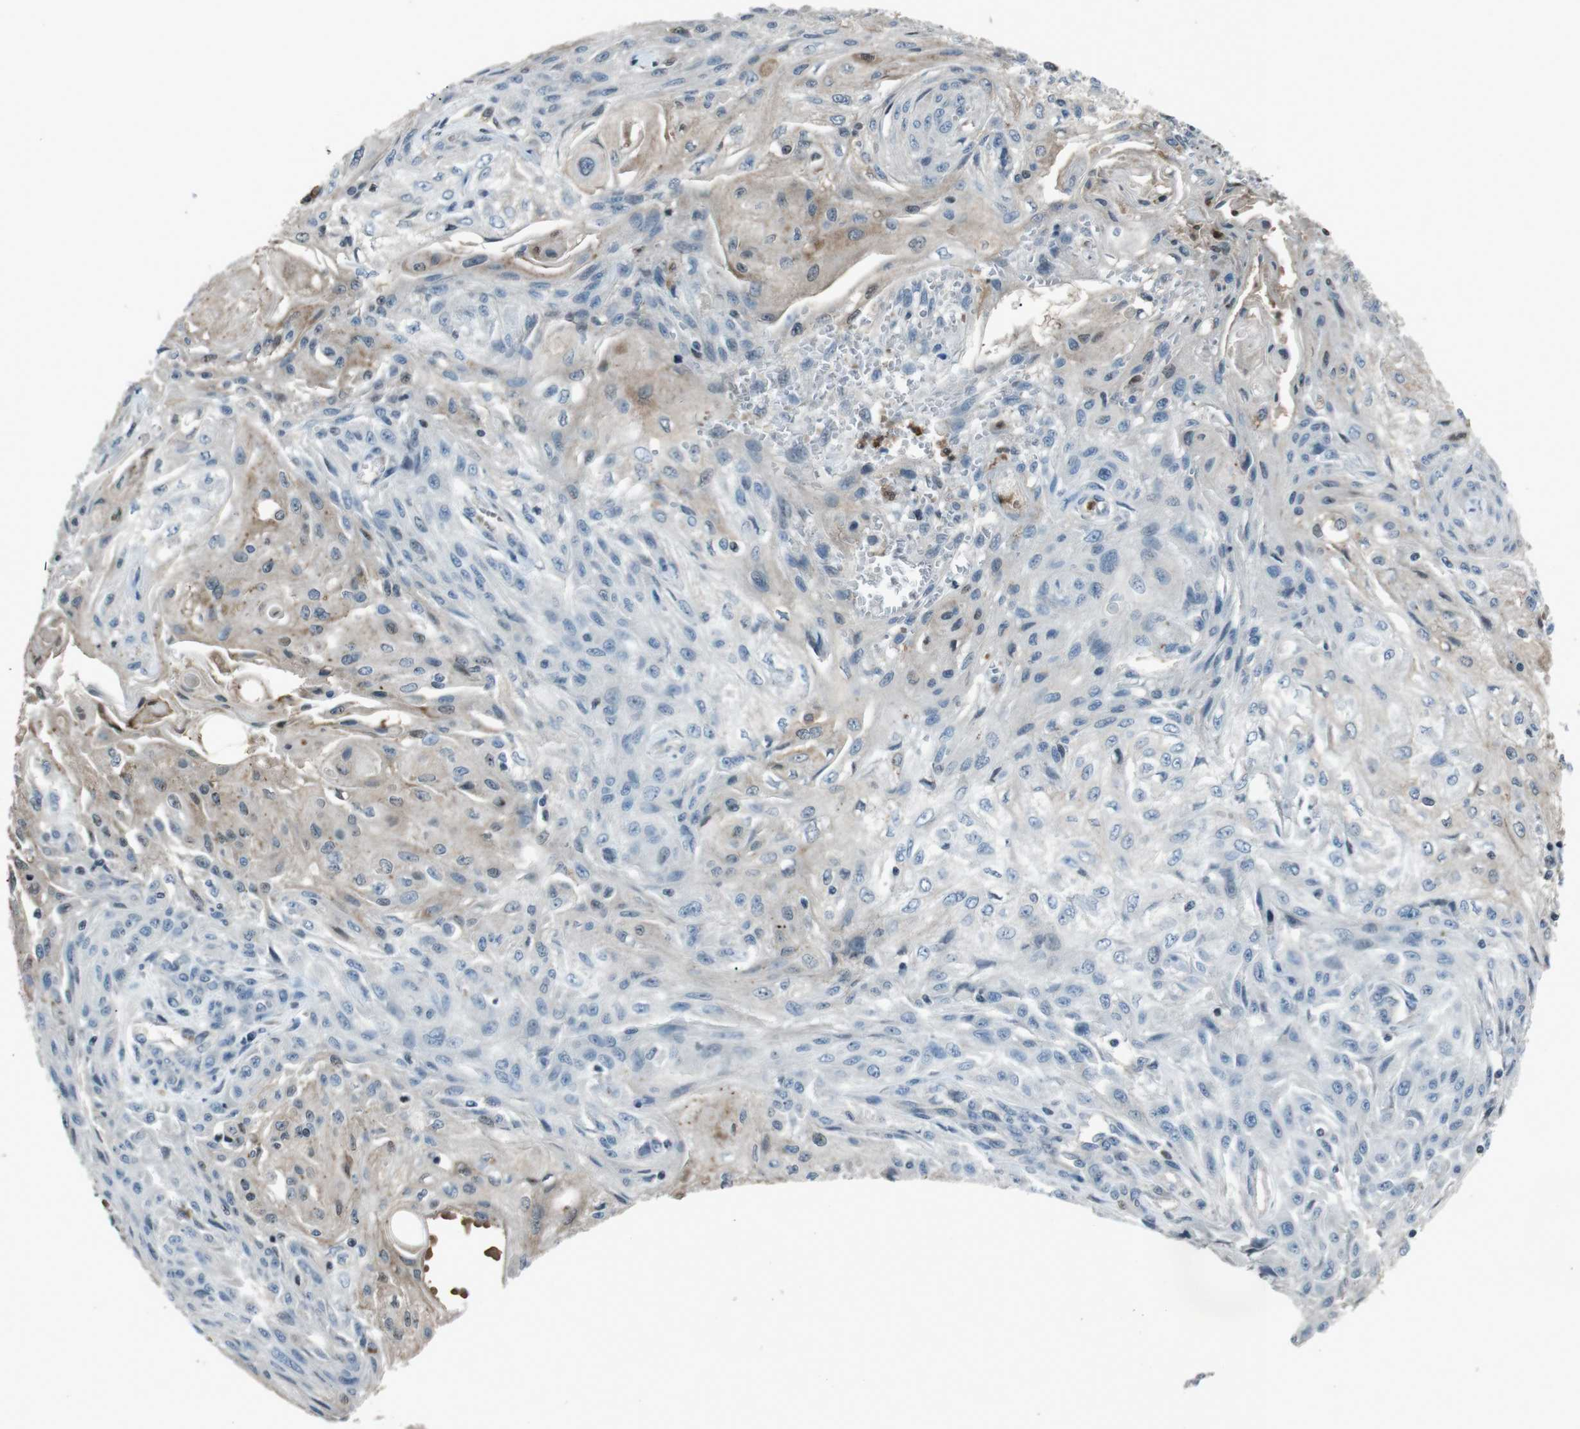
{"staining": {"intensity": "negative", "quantity": "none", "location": "none"}, "tissue": "skin cancer", "cell_type": "Tumor cells", "image_type": "cancer", "snomed": [{"axis": "morphology", "description": "Squamous cell carcinoma, NOS"}, {"axis": "topography", "description": "Skin"}], "caption": "Skin squamous cell carcinoma was stained to show a protein in brown. There is no significant expression in tumor cells.", "gene": "UGT1A6", "patient": {"sex": "male", "age": 75}}